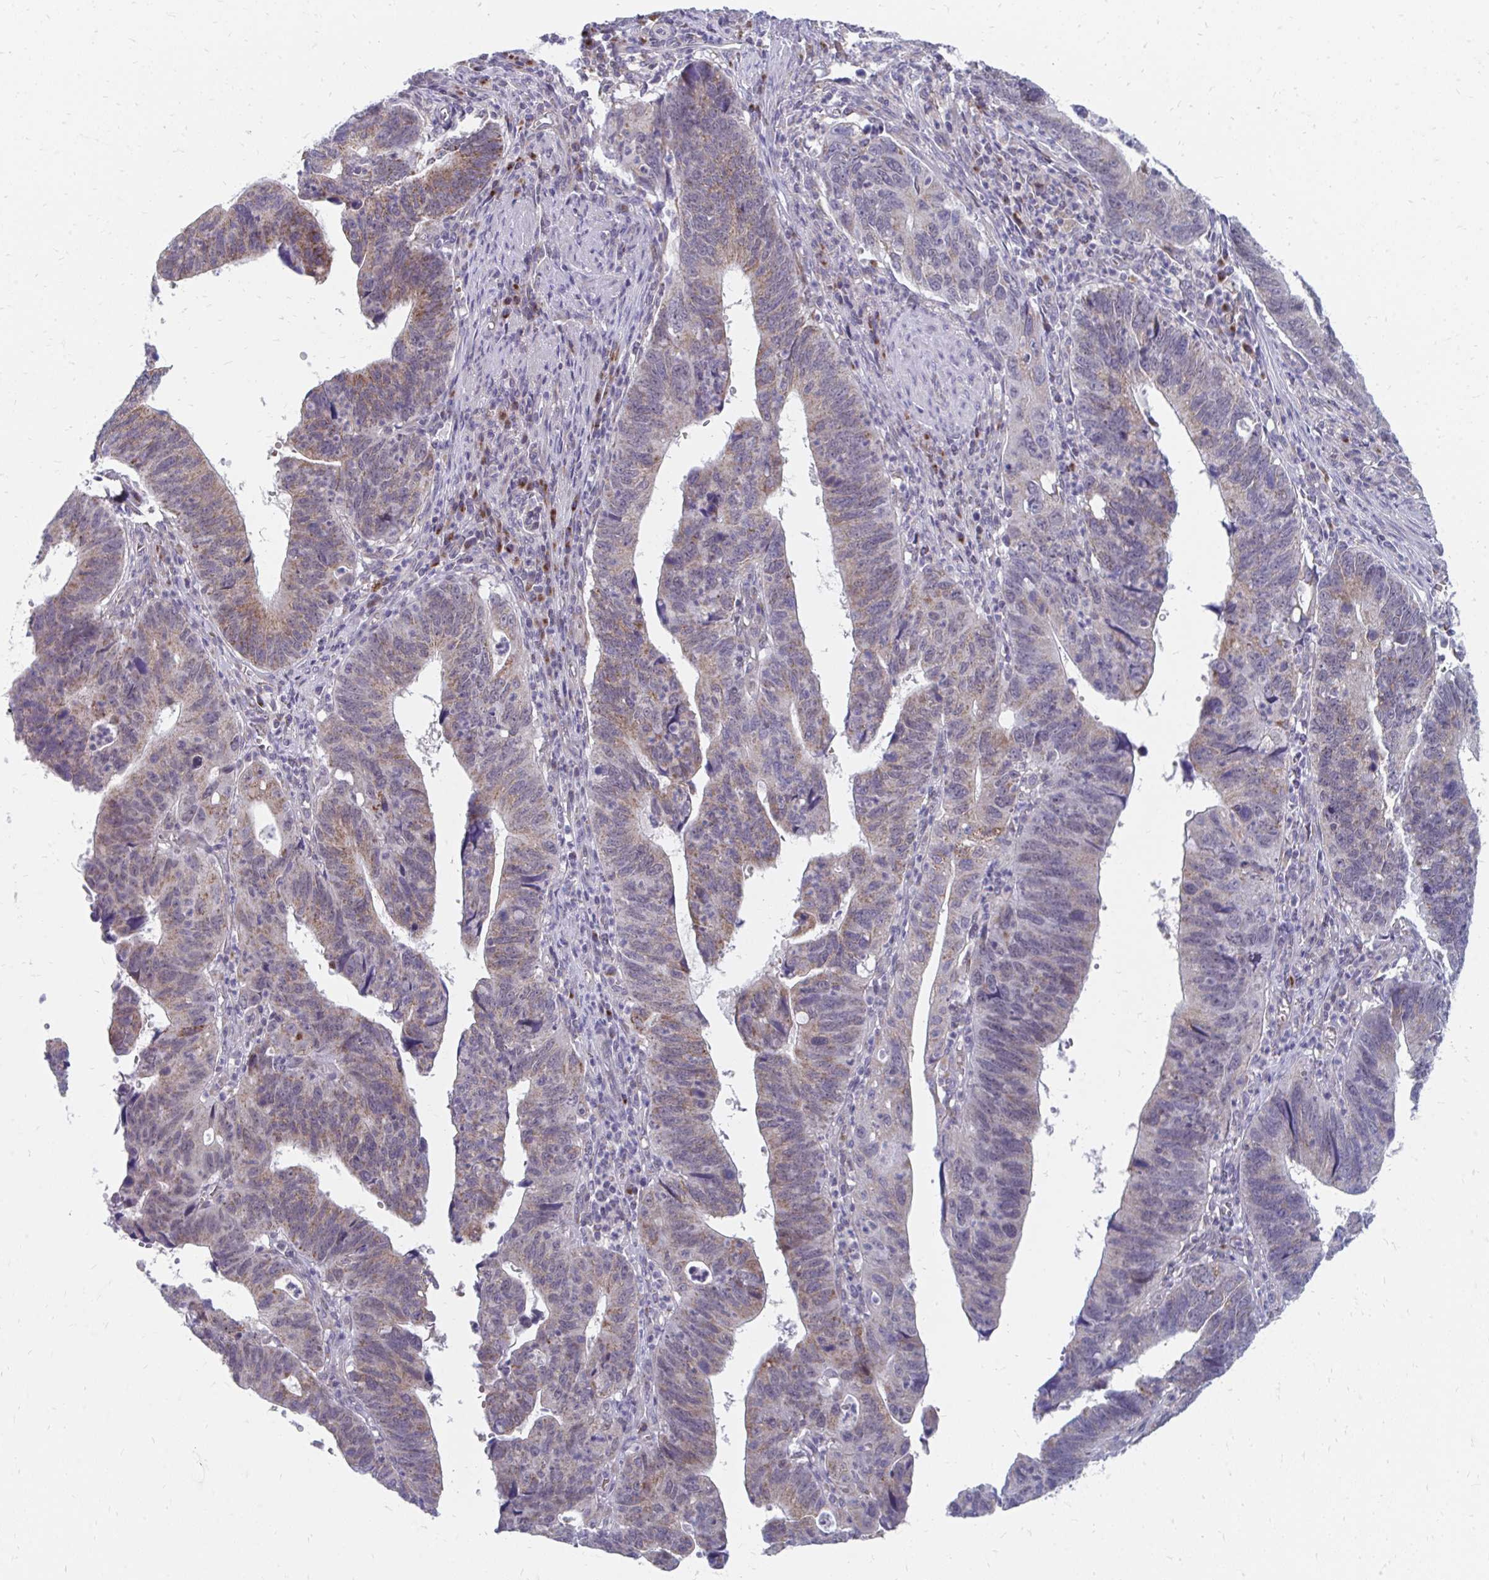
{"staining": {"intensity": "weak", "quantity": "25%-75%", "location": "cytoplasmic/membranous"}, "tissue": "stomach cancer", "cell_type": "Tumor cells", "image_type": "cancer", "snomed": [{"axis": "morphology", "description": "Adenocarcinoma, NOS"}, {"axis": "topography", "description": "Stomach"}], "caption": "The photomicrograph exhibits immunohistochemical staining of adenocarcinoma (stomach). There is weak cytoplasmic/membranous staining is seen in about 25%-75% of tumor cells.", "gene": "PABIR3", "patient": {"sex": "male", "age": 59}}